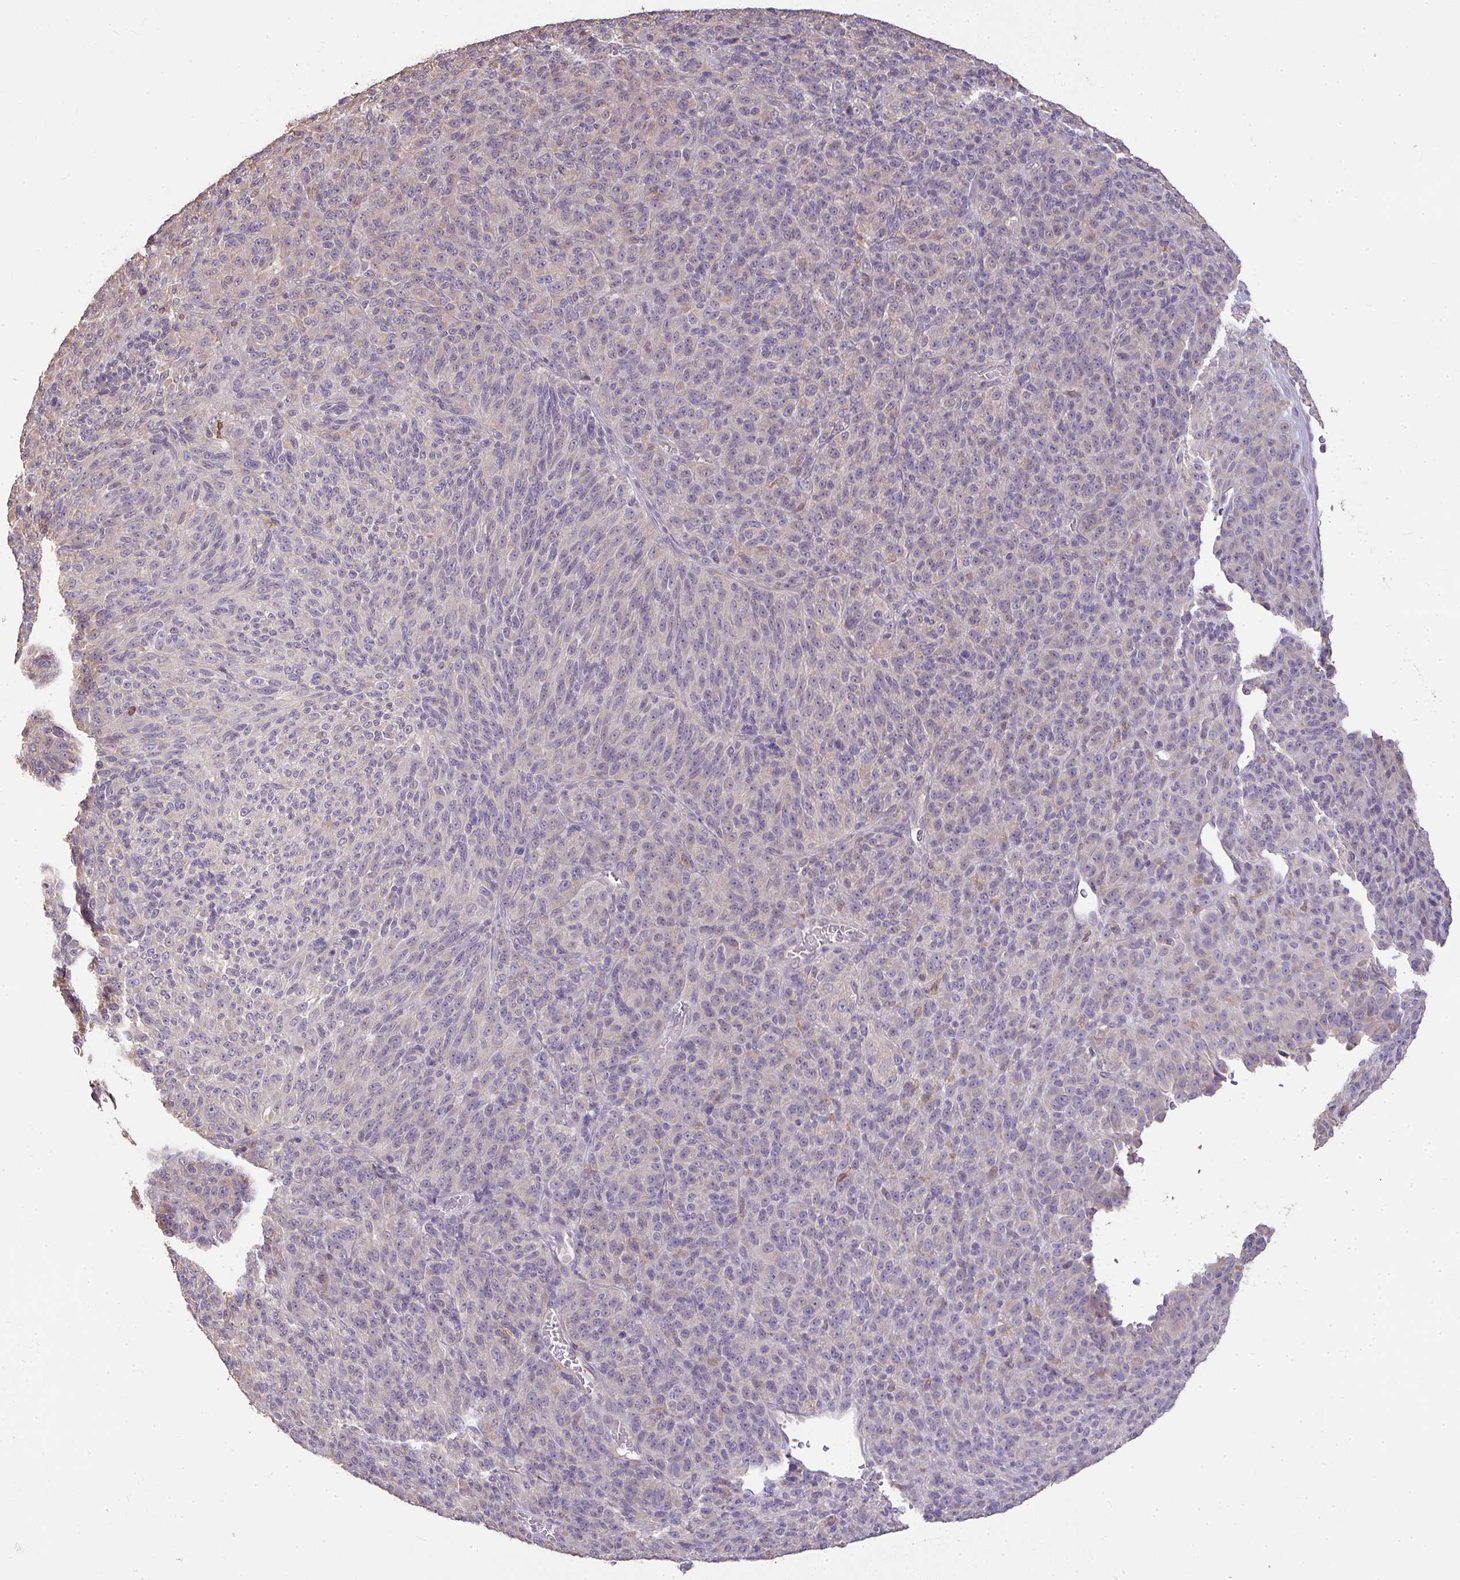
{"staining": {"intensity": "negative", "quantity": "none", "location": "none"}, "tissue": "melanoma", "cell_type": "Tumor cells", "image_type": "cancer", "snomed": [{"axis": "morphology", "description": "Malignant melanoma, Metastatic site"}, {"axis": "topography", "description": "Brain"}], "caption": "This image is of malignant melanoma (metastatic site) stained with immunohistochemistry to label a protein in brown with the nuclei are counter-stained blue. There is no expression in tumor cells.", "gene": "BRINP3", "patient": {"sex": "female", "age": 56}}